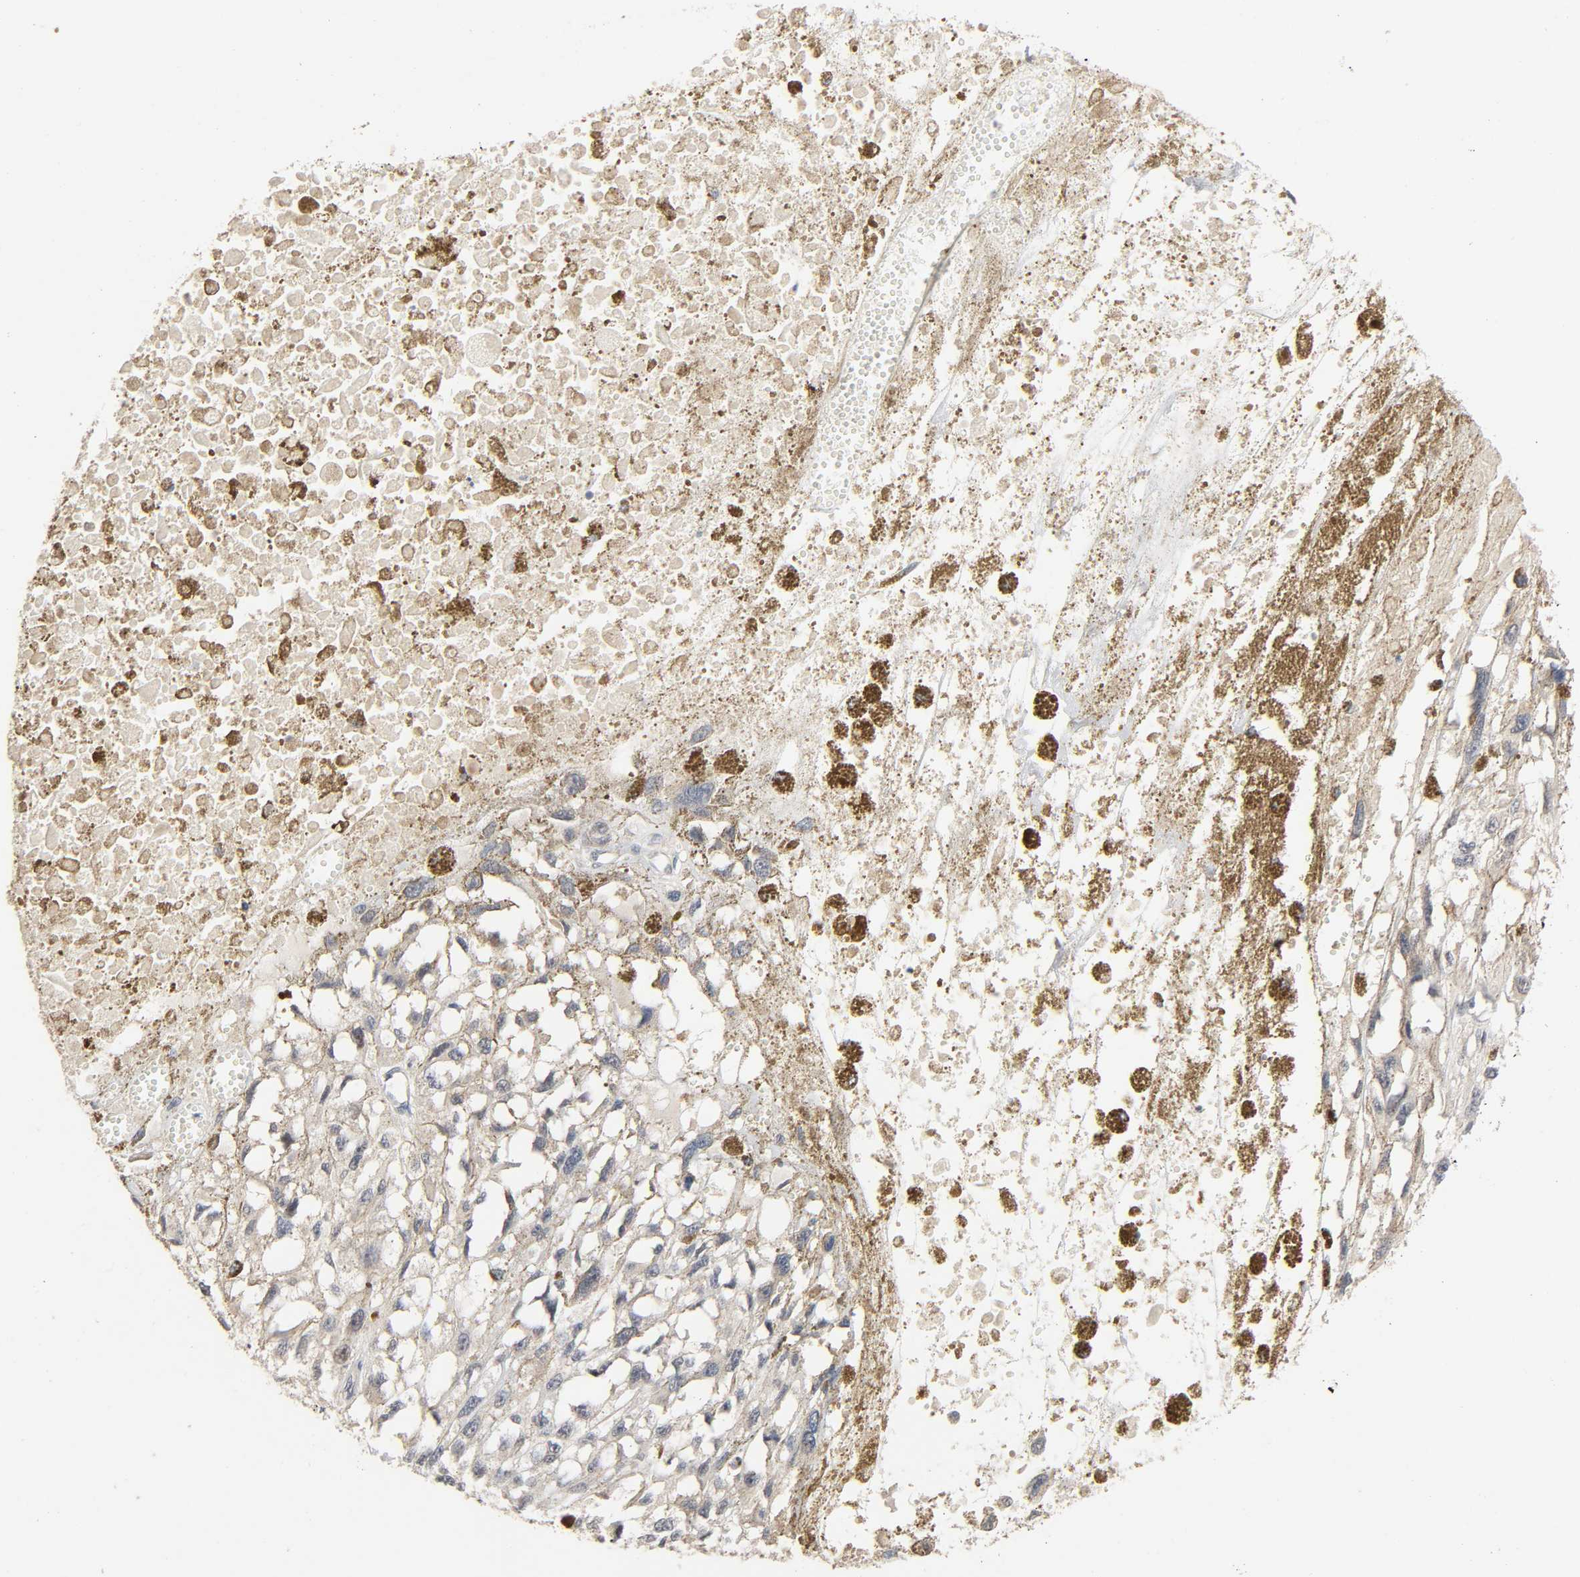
{"staining": {"intensity": "negative", "quantity": "none", "location": "none"}, "tissue": "melanoma", "cell_type": "Tumor cells", "image_type": "cancer", "snomed": [{"axis": "morphology", "description": "Malignant melanoma, Metastatic site"}, {"axis": "topography", "description": "Lymph node"}], "caption": "The immunohistochemistry image has no significant staining in tumor cells of melanoma tissue.", "gene": "MAGEA8", "patient": {"sex": "male", "age": 59}}